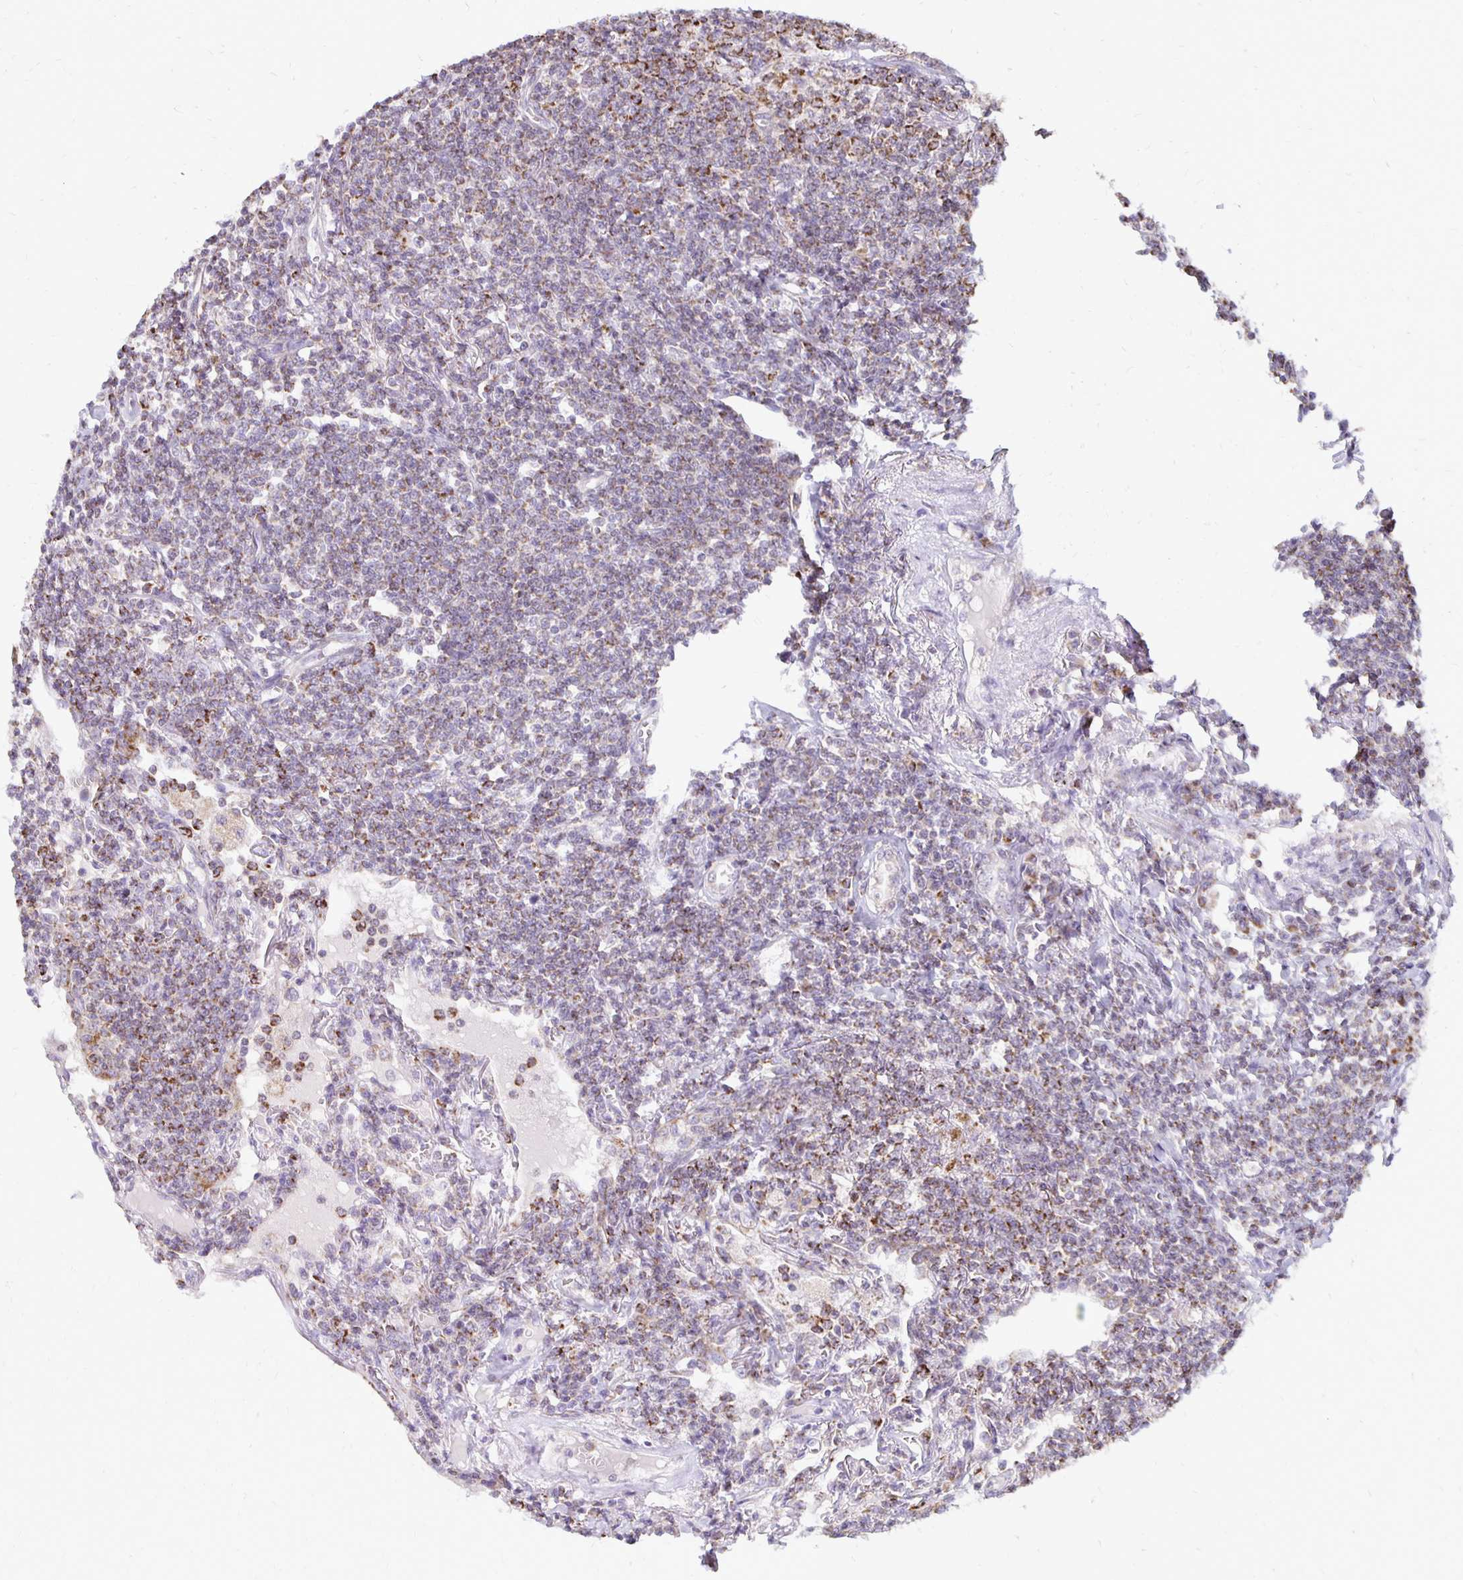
{"staining": {"intensity": "moderate", "quantity": "<25%", "location": "cytoplasmic/membranous"}, "tissue": "lymphoma", "cell_type": "Tumor cells", "image_type": "cancer", "snomed": [{"axis": "morphology", "description": "Malignant lymphoma, non-Hodgkin's type, Low grade"}, {"axis": "topography", "description": "Lung"}], "caption": "Immunohistochemical staining of lymphoma shows low levels of moderate cytoplasmic/membranous protein expression in about <25% of tumor cells. Nuclei are stained in blue.", "gene": "IER3", "patient": {"sex": "female", "age": 71}}